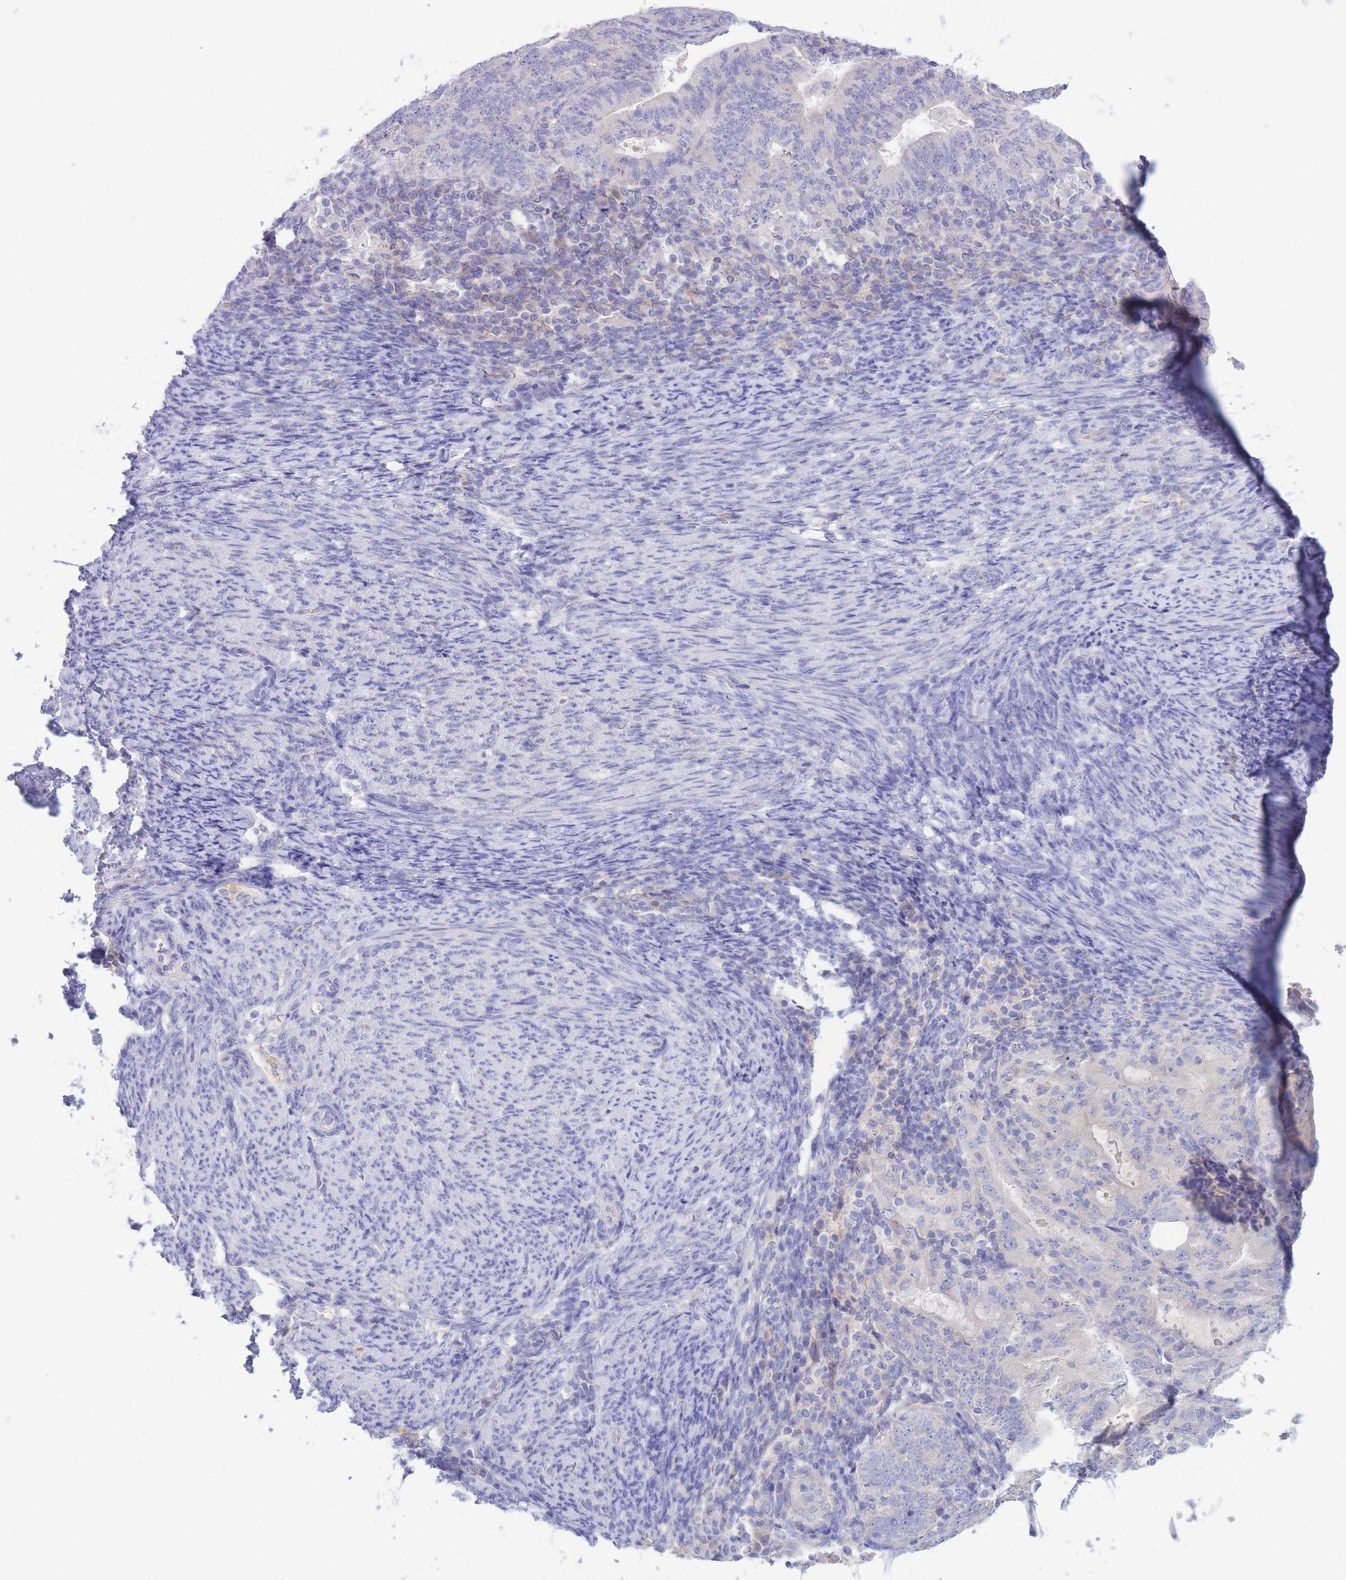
{"staining": {"intensity": "negative", "quantity": "none", "location": "none"}, "tissue": "endometrial cancer", "cell_type": "Tumor cells", "image_type": "cancer", "snomed": [{"axis": "morphology", "description": "Adenocarcinoma, NOS"}, {"axis": "topography", "description": "Endometrium"}], "caption": "Immunohistochemical staining of endometrial cancer exhibits no significant positivity in tumor cells.", "gene": "PCDHB3", "patient": {"sex": "female", "age": 70}}